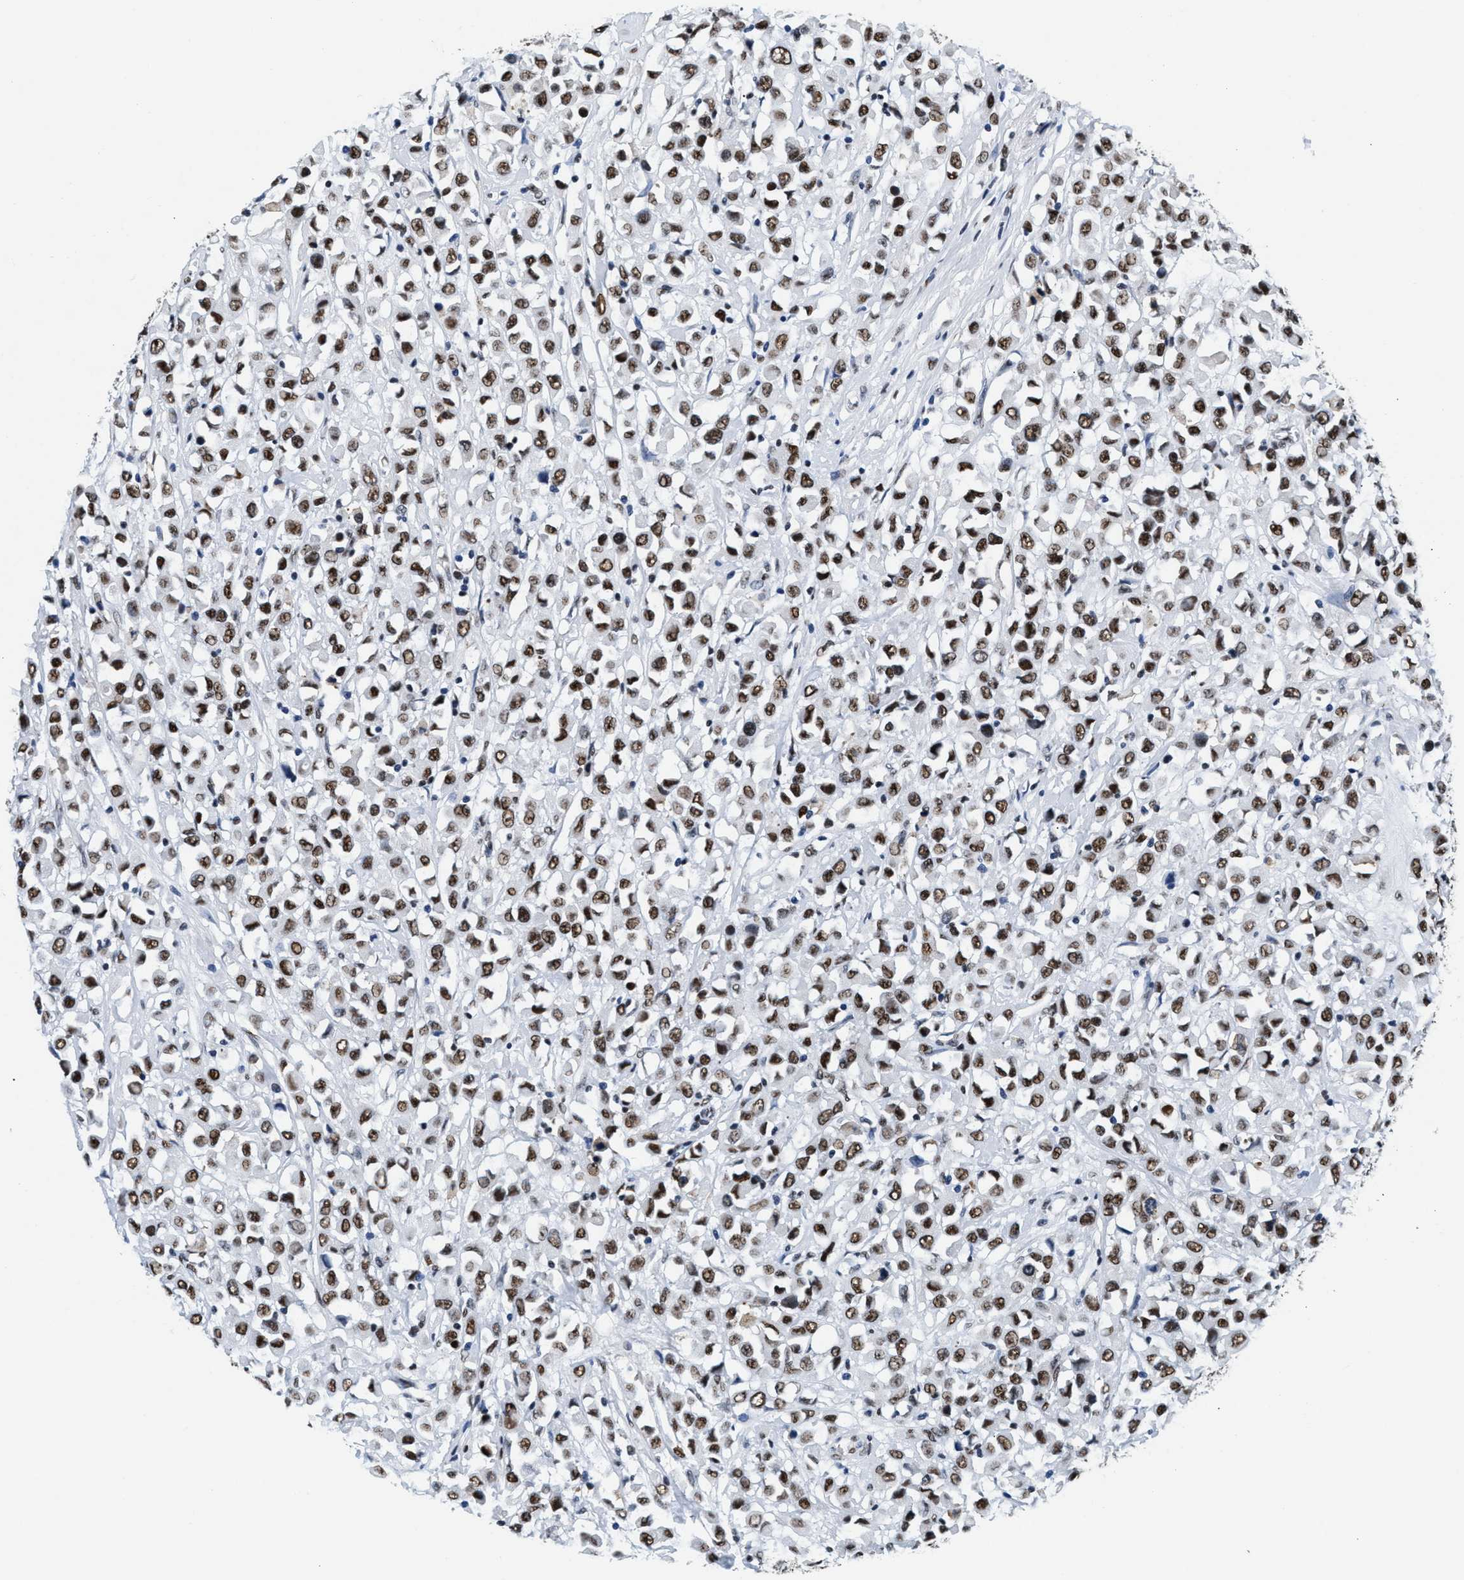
{"staining": {"intensity": "moderate", "quantity": ">75%", "location": "nuclear"}, "tissue": "breast cancer", "cell_type": "Tumor cells", "image_type": "cancer", "snomed": [{"axis": "morphology", "description": "Duct carcinoma"}, {"axis": "topography", "description": "Breast"}], "caption": "Intraductal carcinoma (breast) stained with DAB (3,3'-diaminobenzidine) immunohistochemistry demonstrates medium levels of moderate nuclear staining in approximately >75% of tumor cells.", "gene": "RAD50", "patient": {"sex": "female", "age": 61}}